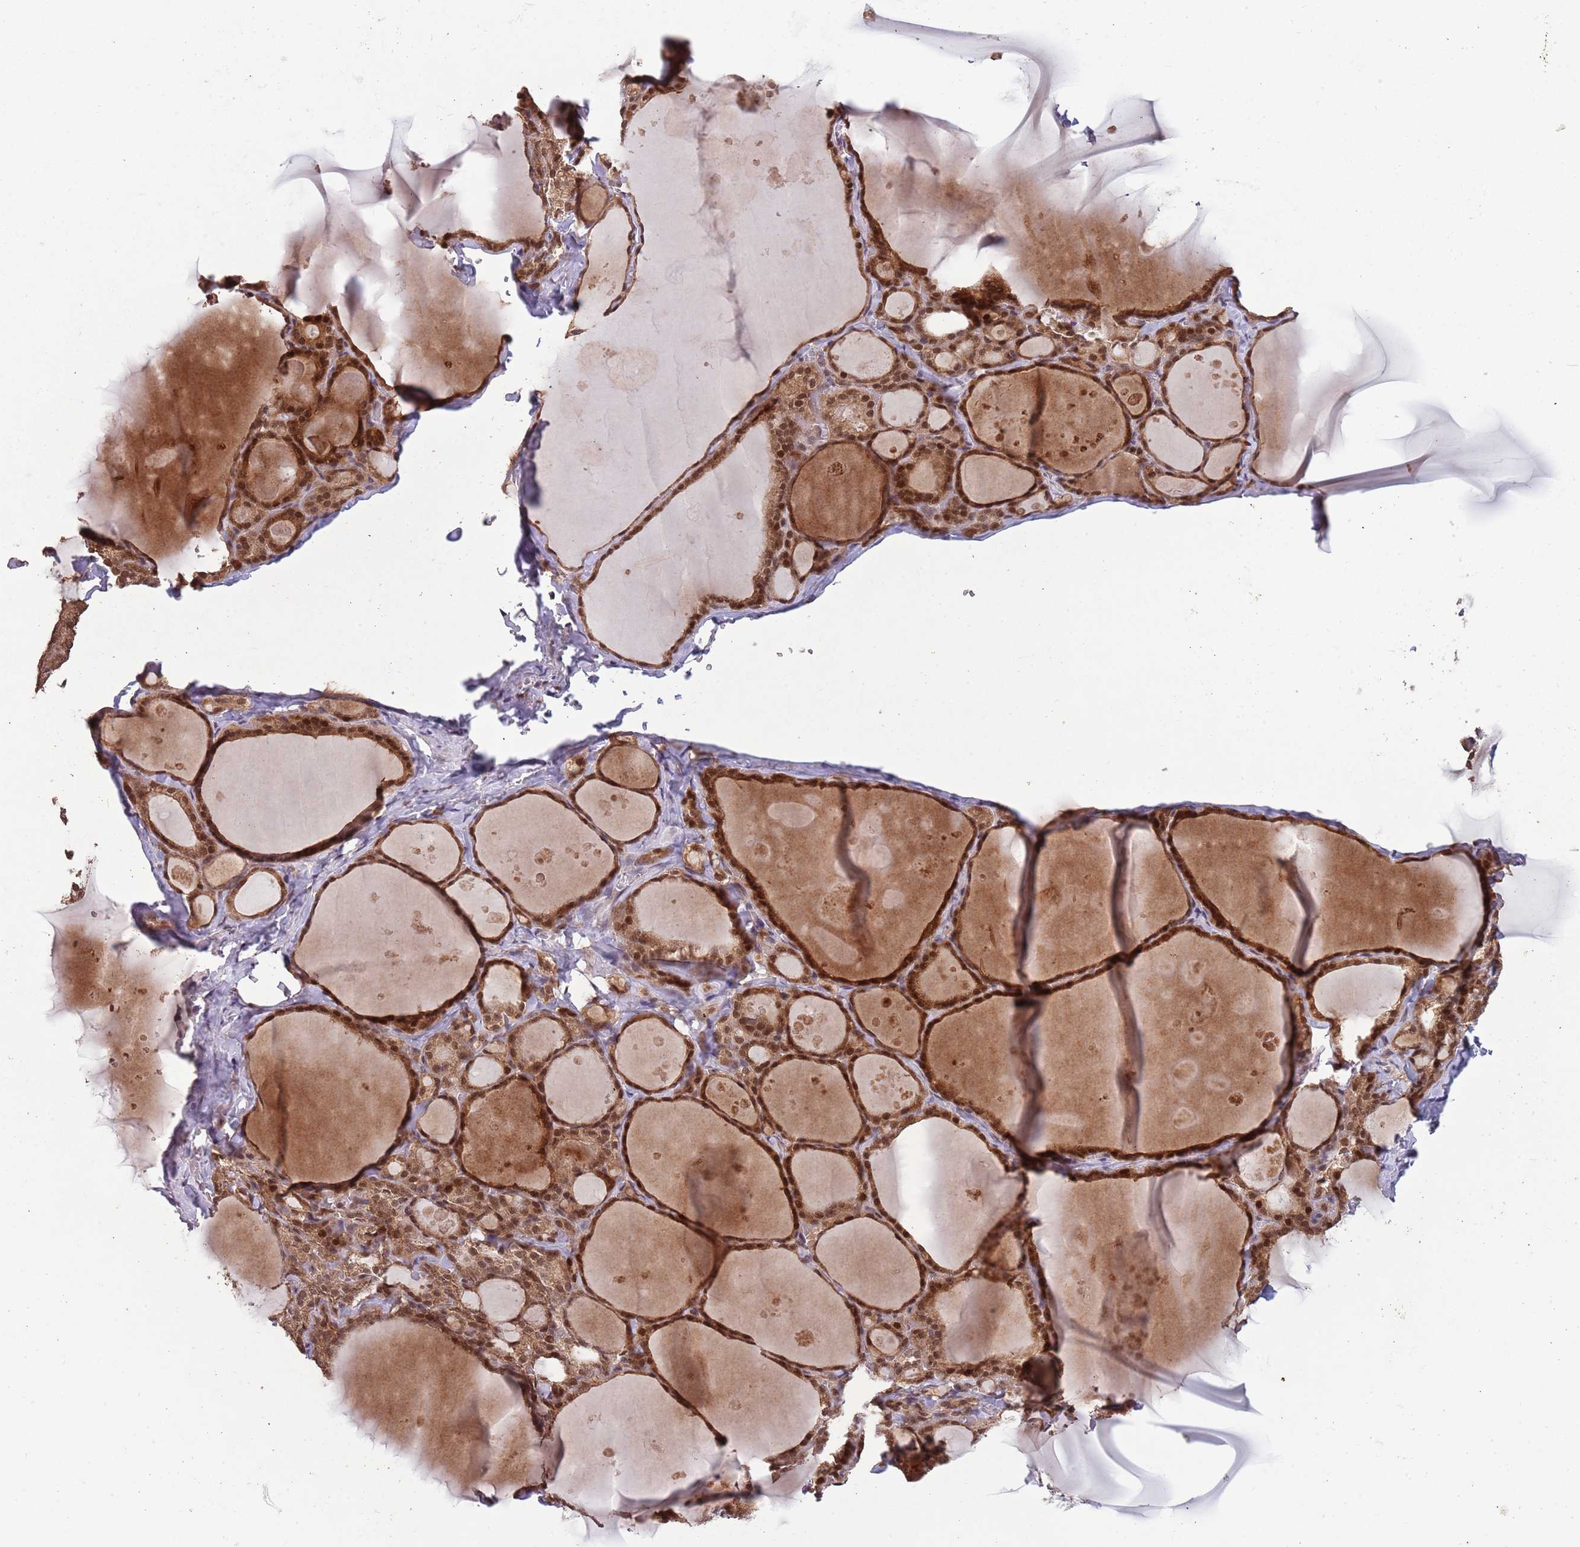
{"staining": {"intensity": "strong", "quantity": ">75%", "location": "cytoplasmic/membranous,nuclear"}, "tissue": "thyroid gland", "cell_type": "Glandular cells", "image_type": "normal", "snomed": [{"axis": "morphology", "description": "Normal tissue, NOS"}, {"axis": "topography", "description": "Thyroid gland"}], "caption": "Immunohistochemistry (IHC) histopathology image of benign thyroid gland: human thyroid gland stained using immunohistochemistry (IHC) demonstrates high levels of strong protein expression localized specifically in the cytoplasmic/membranous,nuclear of glandular cells, appearing as a cytoplasmic/membranous,nuclear brown color.", "gene": "ZNF639", "patient": {"sex": "male", "age": 56}}